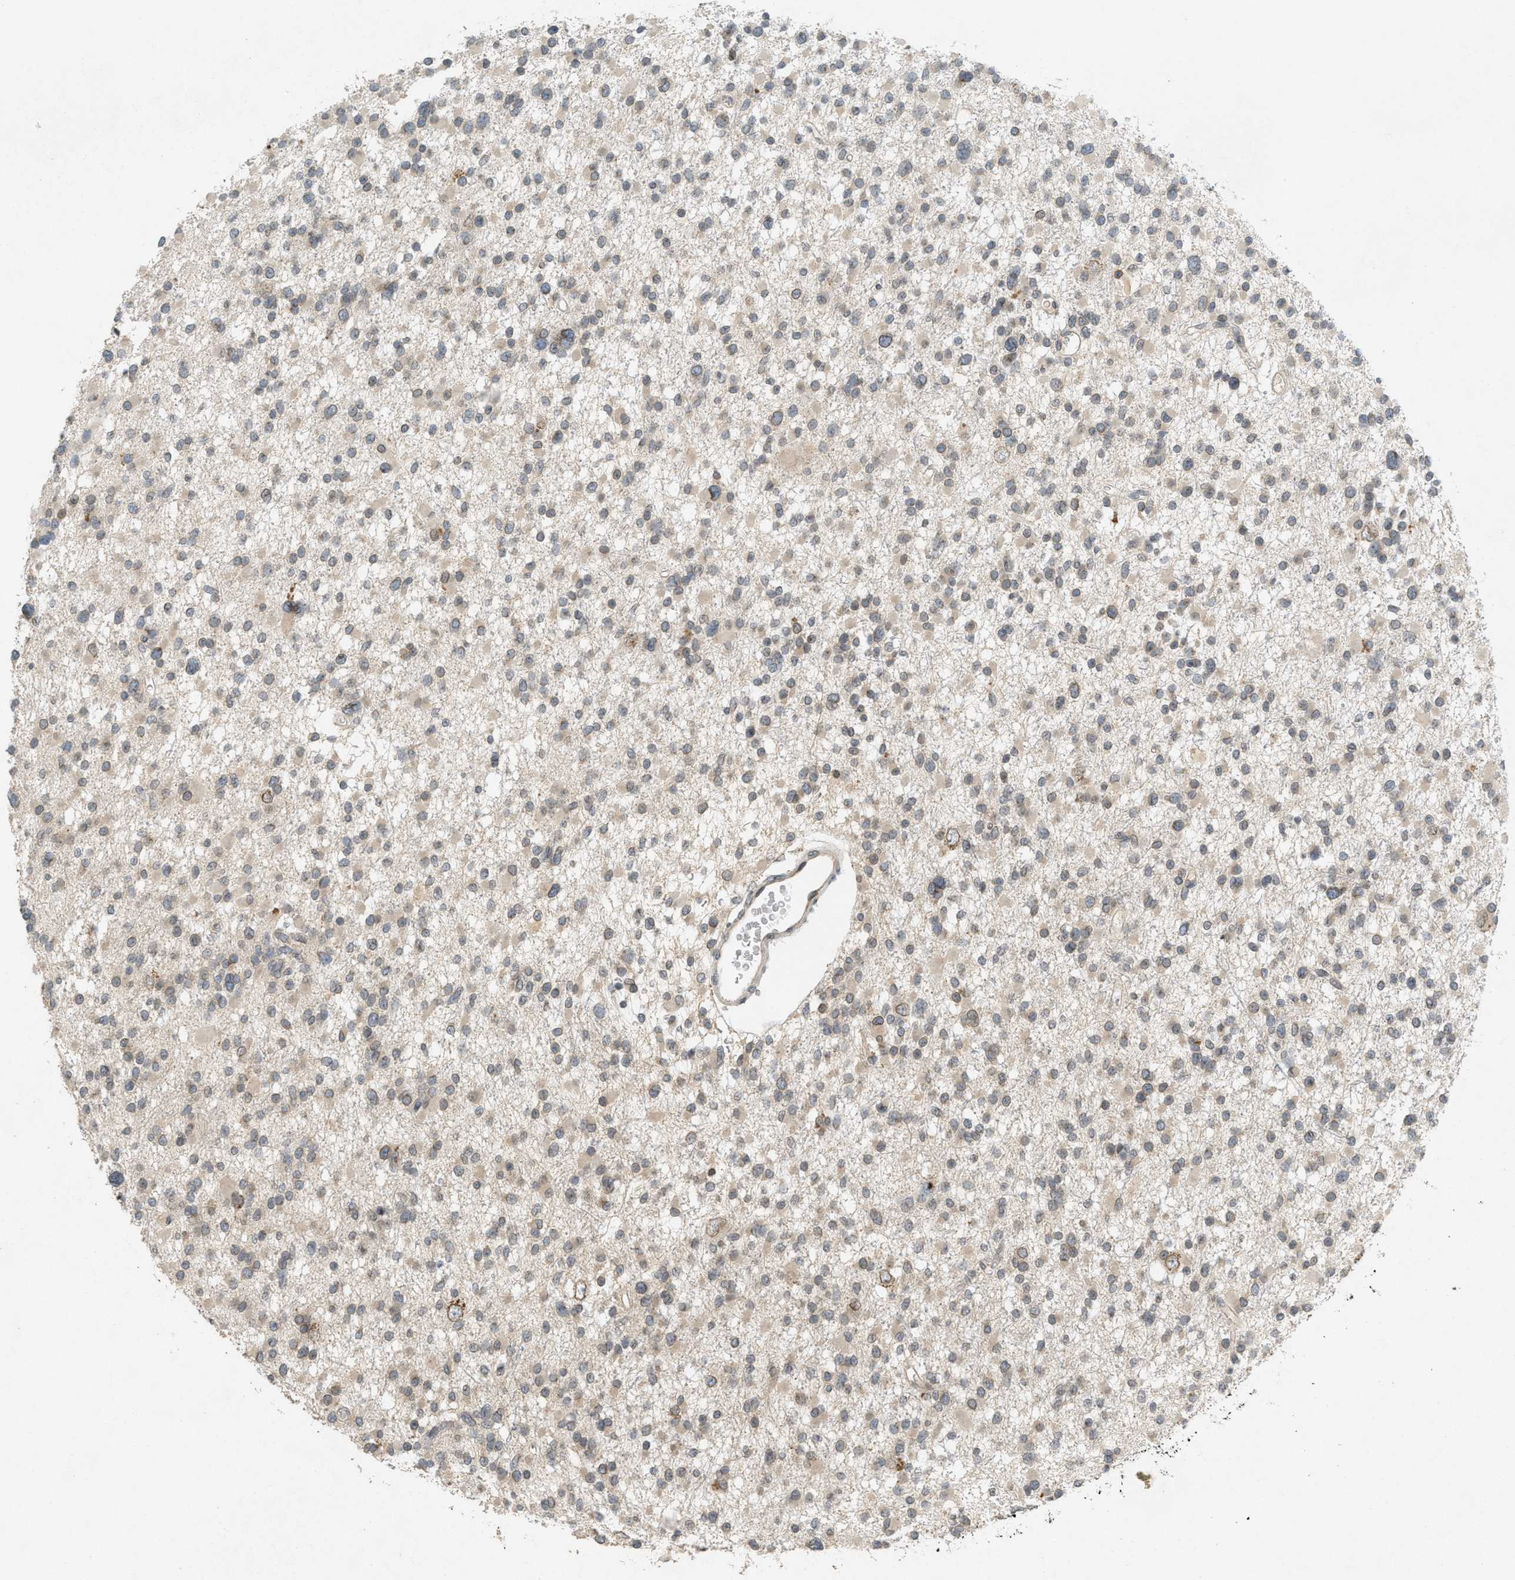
{"staining": {"intensity": "weak", "quantity": "25%-75%", "location": "cytoplasmic/membranous,nuclear"}, "tissue": "glioma", "cell_type": "Tumor cells", "image_type": "cancer", "snomed": [{"axis": "morphology", "description": "Glioma, malignant, Low grade"}, {"axis": "topography", "description": "Brain"}], "caption": "Malignant low-grade glioma stained with DAB (3,3'-diaminobenzidine) IHC displays low levels of weak cytoplasmic/membranous and nuclear staining in about 25%-75% of tumor cells.", "gene": "ABHD6", "patient": {"sex": "female", "age": 22}}